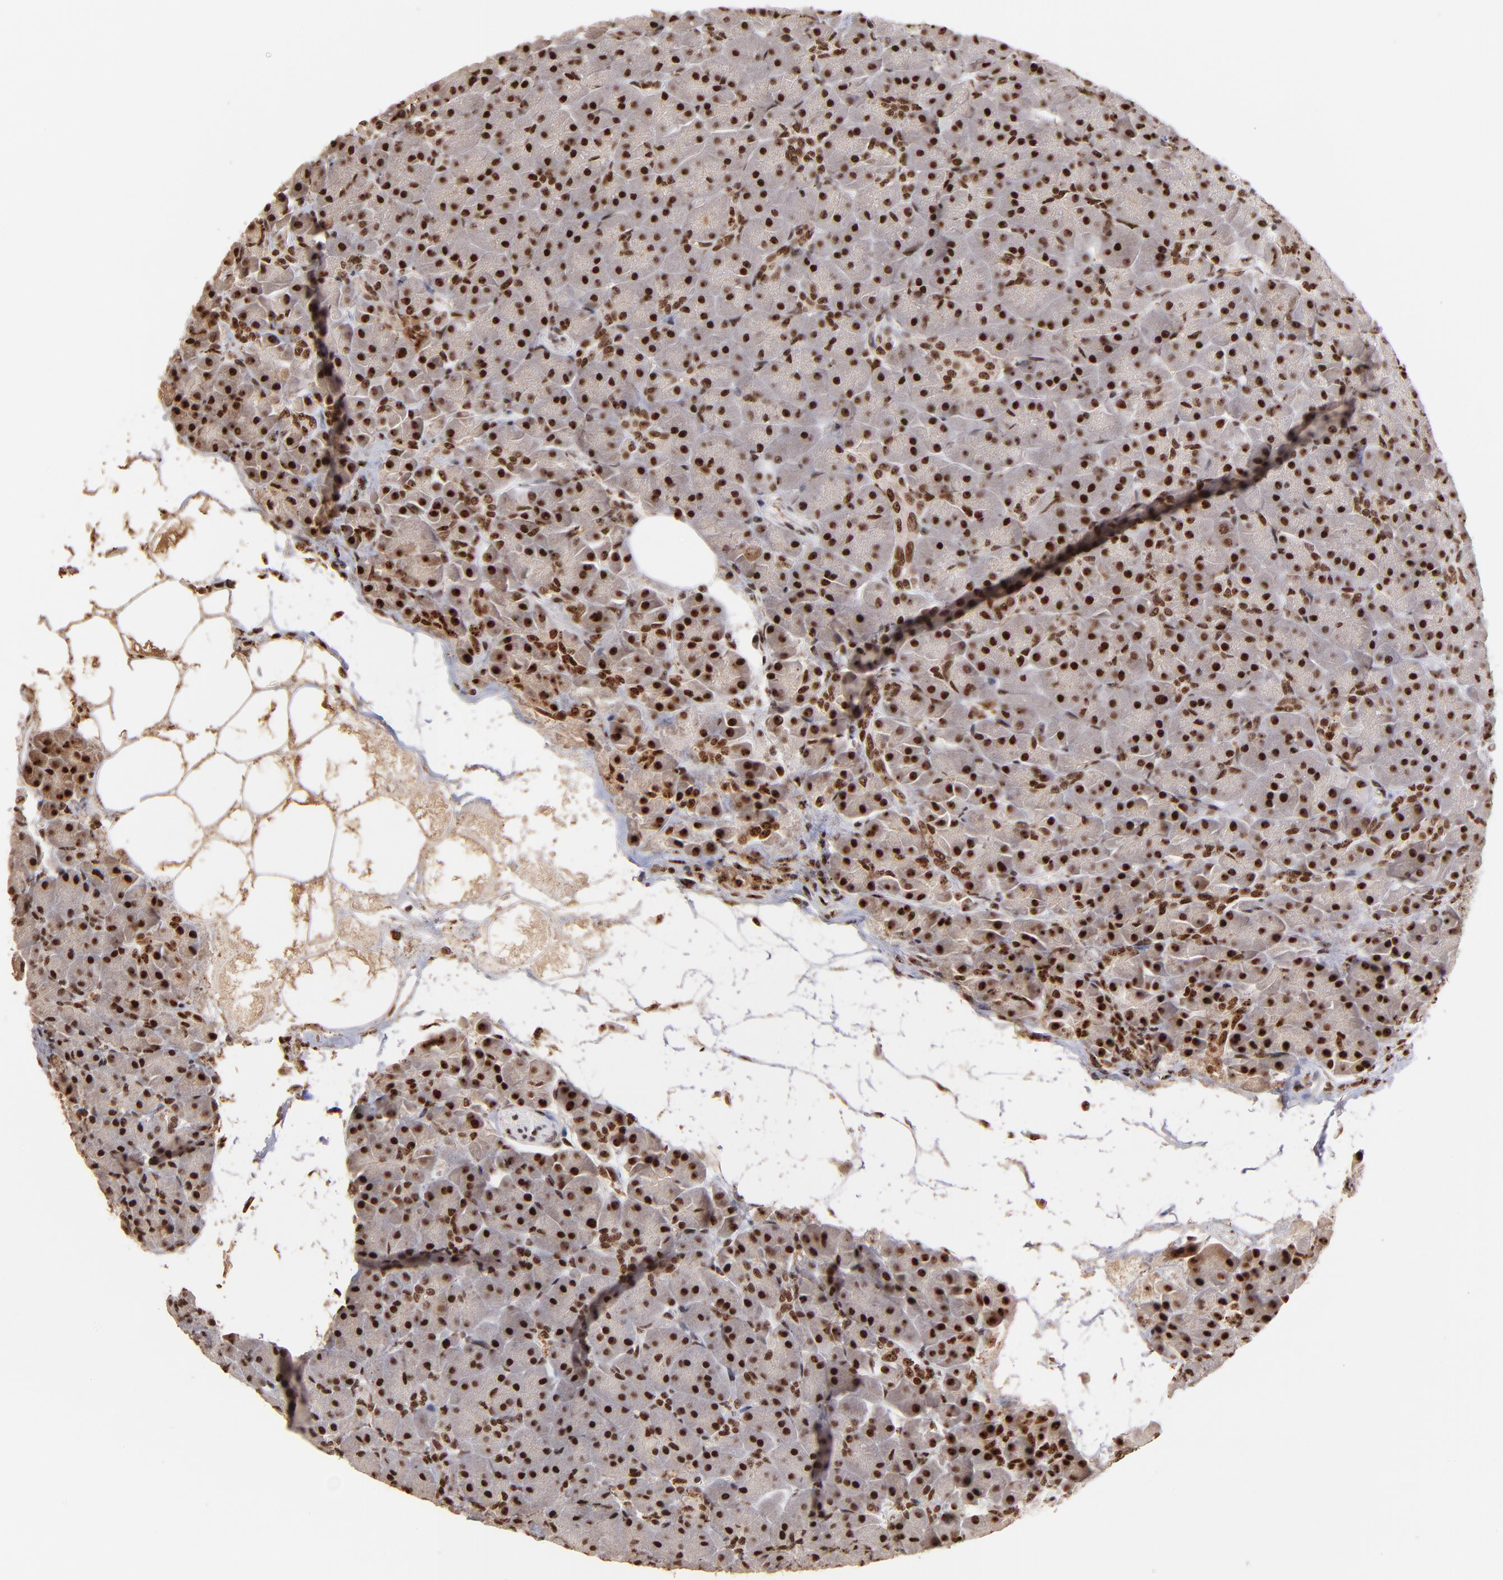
{"staining": {"intensity": "strong", "quantity": ">75%", "location": "nuclear"}, "tissue": "pancreas", "cell_type": "Exocrine glandular cells", "image_type": "normal", "snomed": [{"axis": "morphology", "description": "Normal tissue, NOS"}, {"axis": "topography", "description": "Pancreas"}], "caption": "High-magnification brightfield microscopy of unremarkable pancreas stained with DAB (brown) and counterstained with hematoxylin (blue). exocrine glandular cells exhibit strong nuclear staining is seen in approximately>75% of cells.", "gene": "ZNF146", "patient": {"sex": "male", "age": 66}}